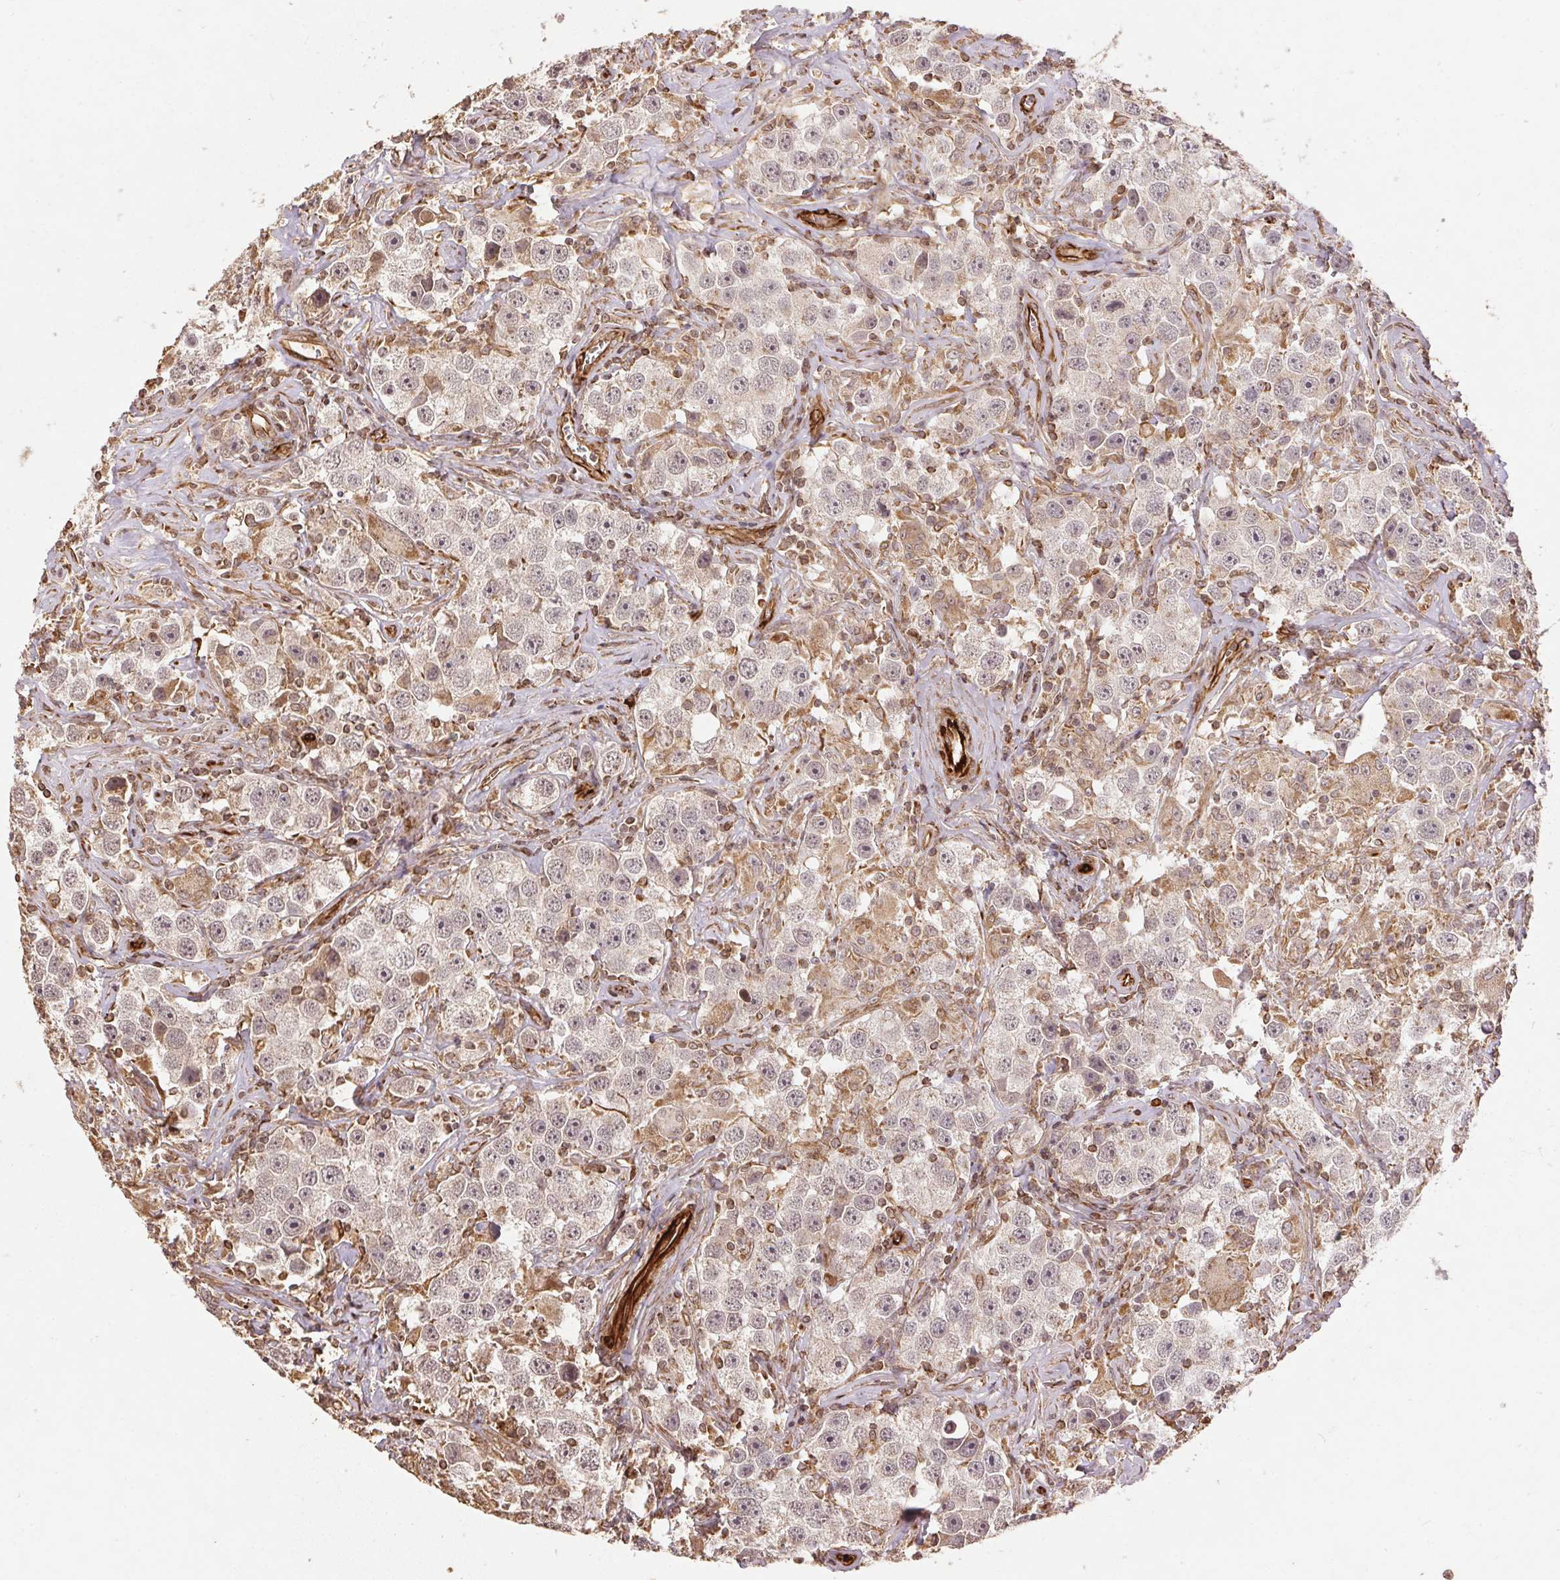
{"staining": {"intensity": "weak", "quantity": "<25%", "location": "cytoplasmic/membranous"}, "tissue": "testis cancer", "cell_type": "Tumor cells", "image_type": "cancer", "snomed": [{"axis": "morphology", "description": "Seminoma, NOS"}, {"axis": "topography", "description": "Testis"}], "caption": "This is a image of IHC staining of testis cancer (seminoma), which shows no positivity in tumor cells.", "gene": "SPRED2", "patient": {"sex": "male", "age": 49}}